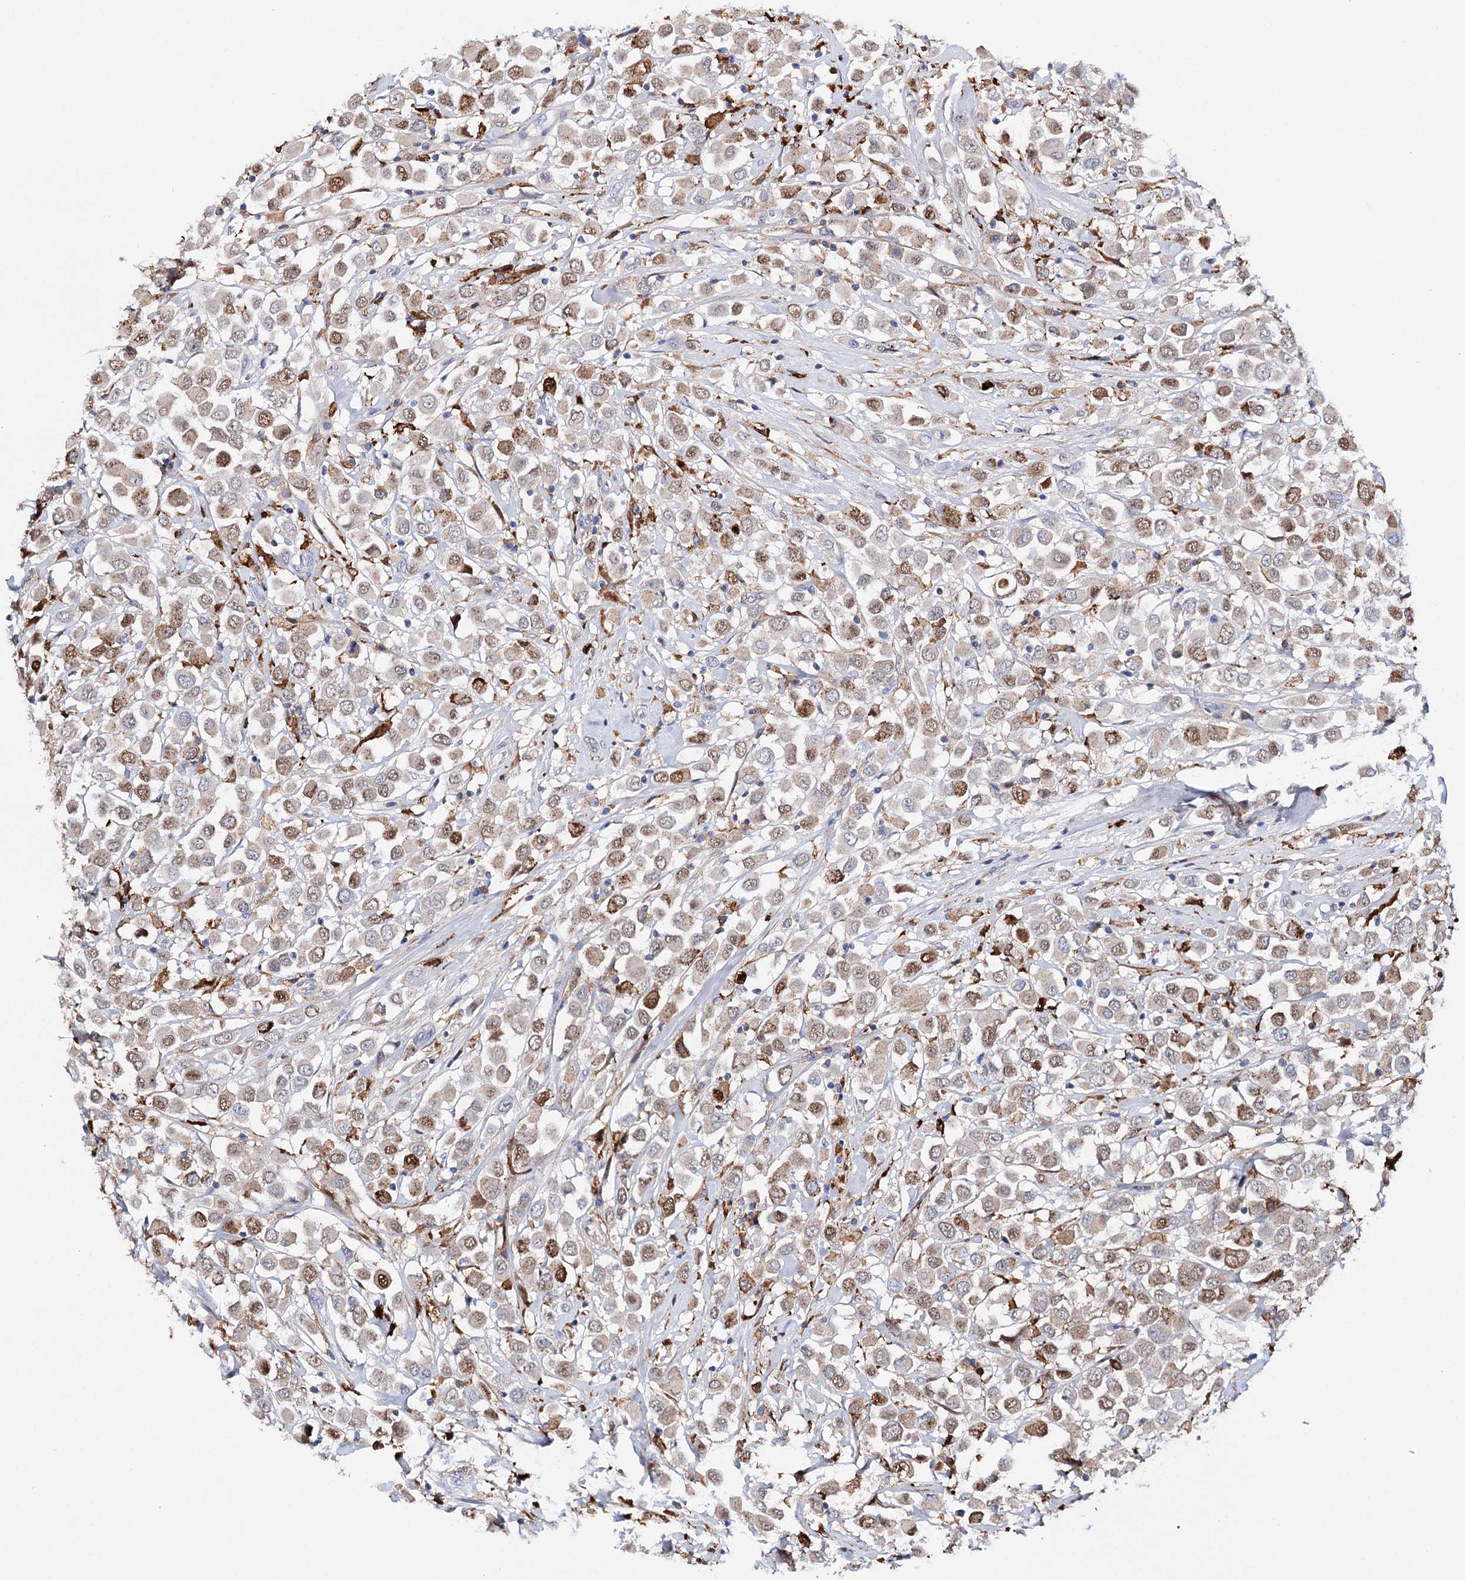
{"staining": {"intensity": "moderate", "quantity": ">75%", "location": "cytoplasmic/membranous,nuclear"}, "tissue": "breast cancer", "cell_type": "Tumor cells", "image_type": "cancer", "snomed": [{"axis": "morphology", "description": "Duct carcinoma"}, {"axis": "topography", "description": "Breast"}], "caption": "Breast infiltrating ductal carcinoma tissue displays moderate cytoplasmic/membranous and nuclear expression in about >75% of tumor cells, visualized by immunohistochemistry.", "gene": "CFAP46", "patient": {"sex": "female", "age": 61}}